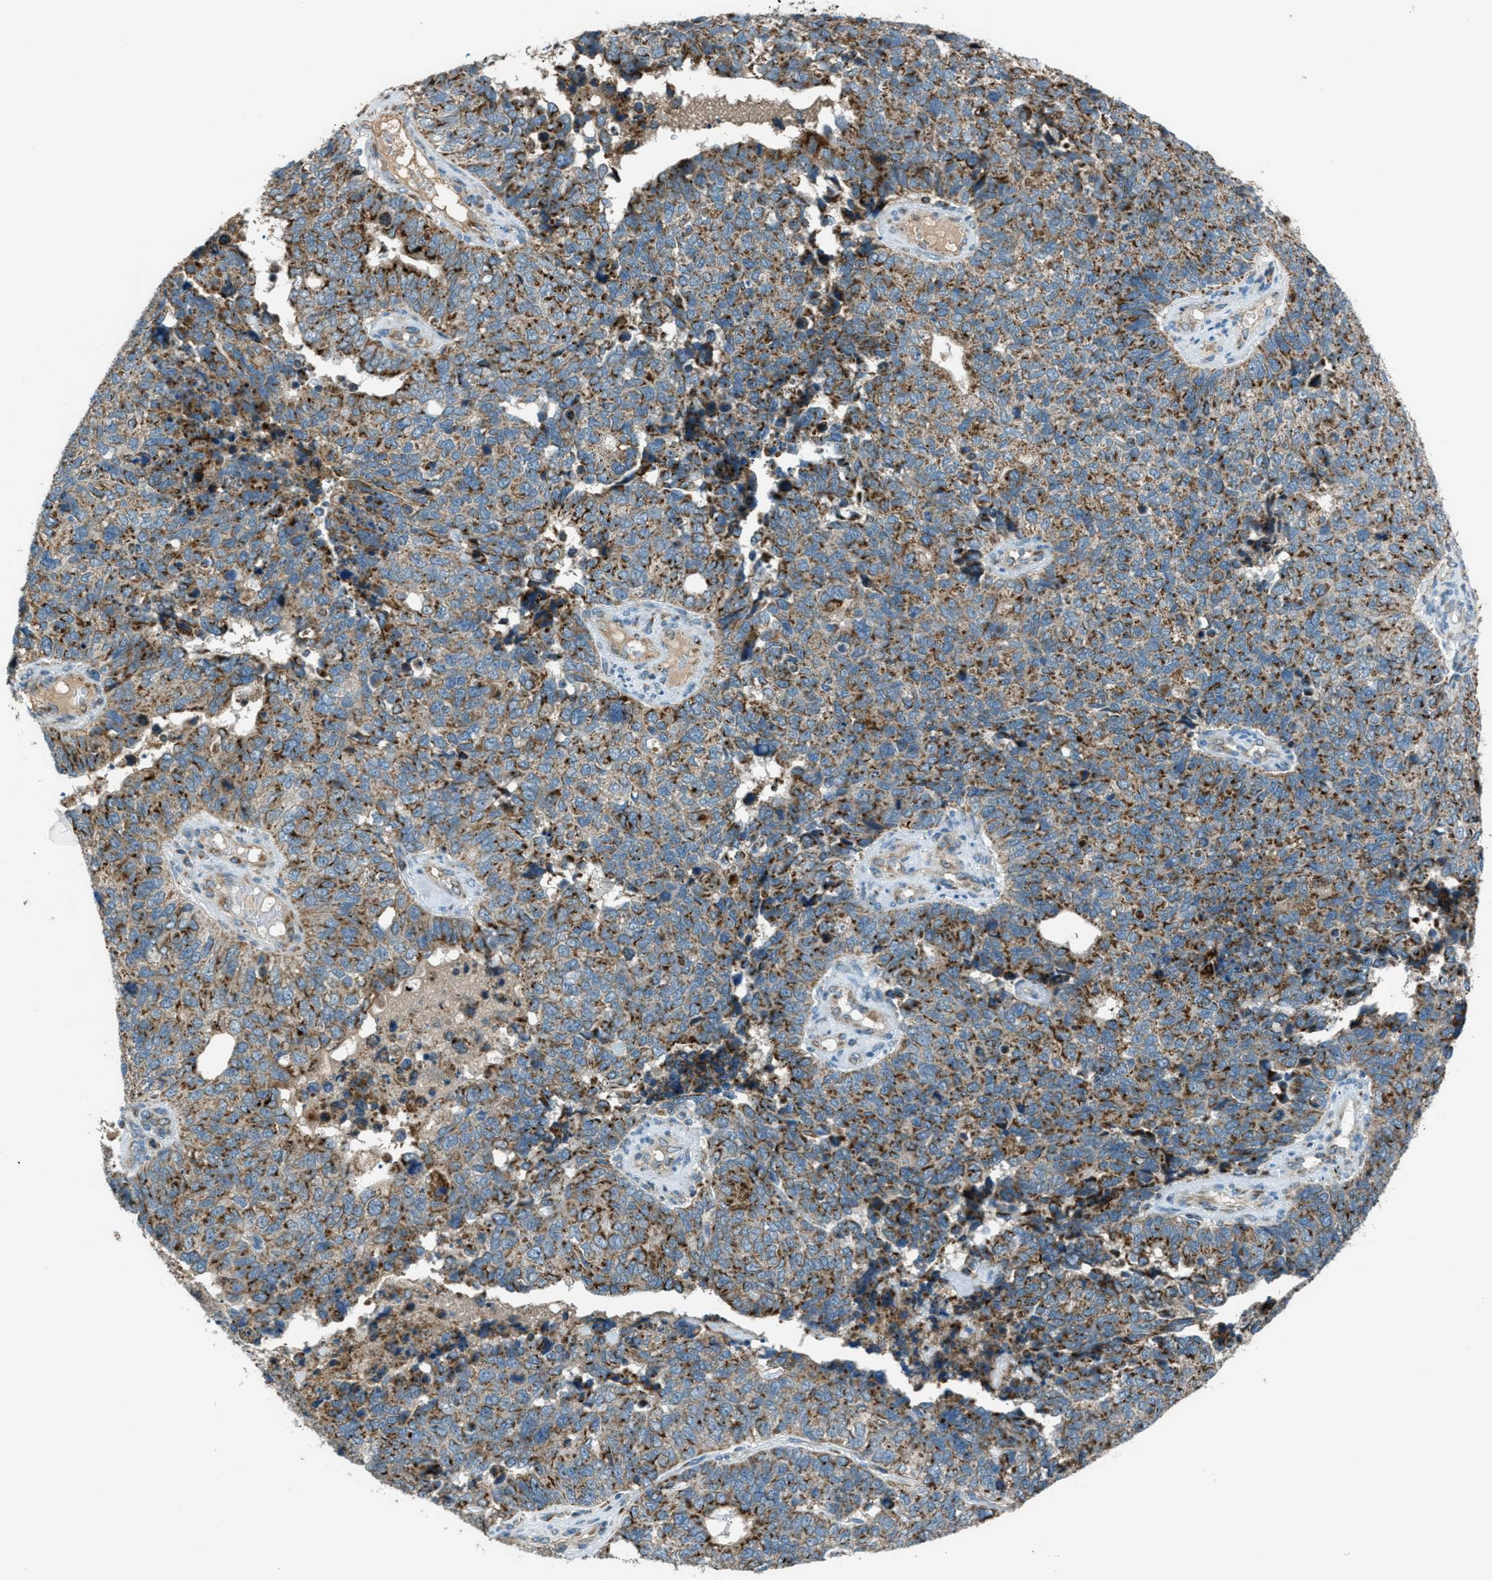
{"staining": {"intensity": "moderate", "quantity": ">75%", "location": "cytoplasmic/membranous"}, "tissue": "cervical cancer", "cell_type": "Tumor cells", "image_type": "cancer", "snomed": [{"axis": "morphology", "description": "Squamous cell carcinoma, NOS"}, {"axis": "topography", "description": "Cervix"}], "caption": "Immunohistochemical staining of cervical squamous cell carcinoma reveals moderate cytoplasmic/membranous protein positivity in approximately >75% of tumor cells.", "gene": "BCKDK", "patient": {"sex": "female", "age": 63}}